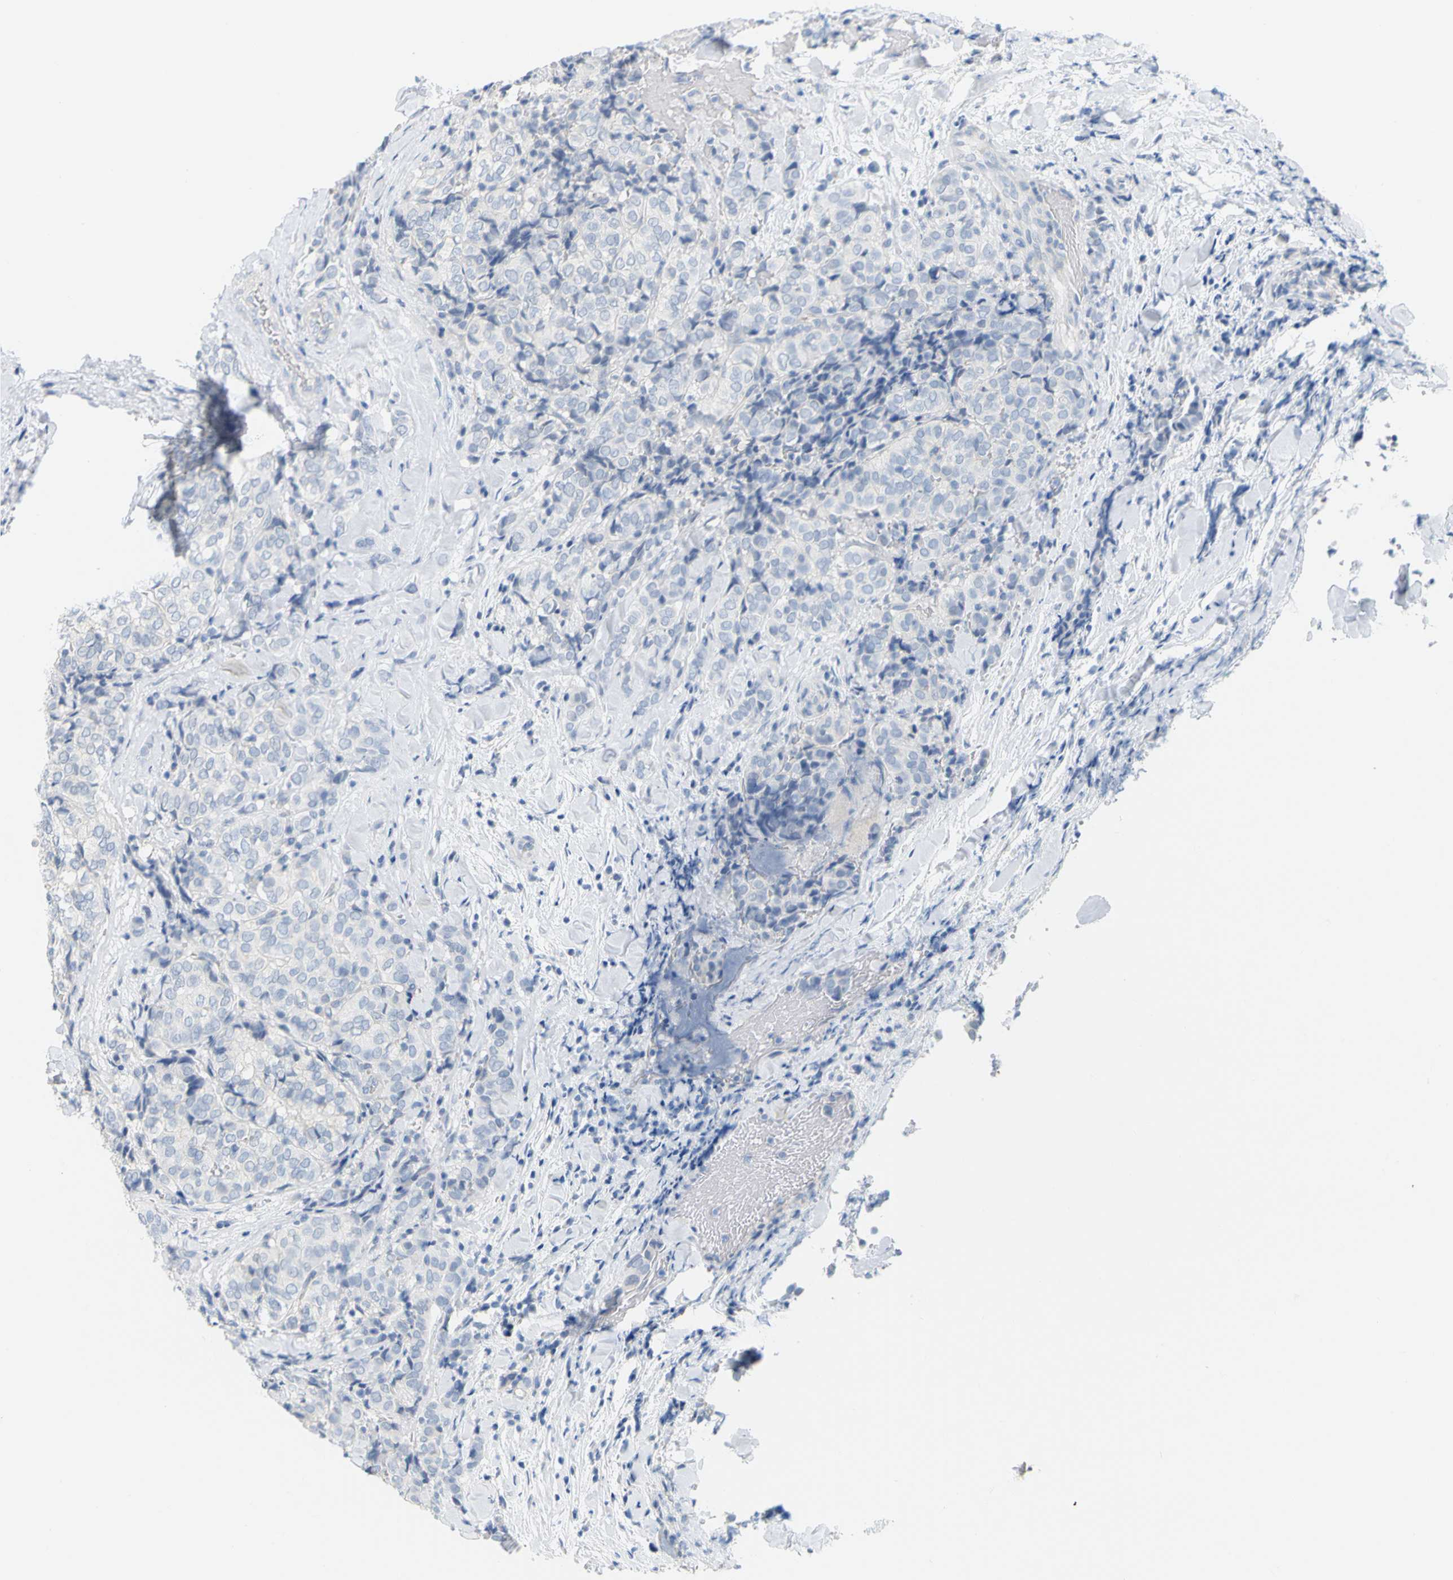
{"staining": {"intensity": "negative", "quantity": "none", "location": "none"}, "tissue": "thyroid cancer", "cell_type": "Tumor cells", "image_type": "cancer", "snomed": [{"axis": "morphology", "description": "Normal tissue, NOS"}, {"axis": "morphology", "description": "Papillary adenocarcinoma, NOS"}, {"axis": "topography", "description": "Thyroid gland"}], "caption": "DAB (3,3'-diaminobenzidine) immunohistochemical staining of thyroid cancer exhibits no significant positivity in tumor cells.", "gene": "OPN1SW", "patient": {"sex": "female", "age": 30}}